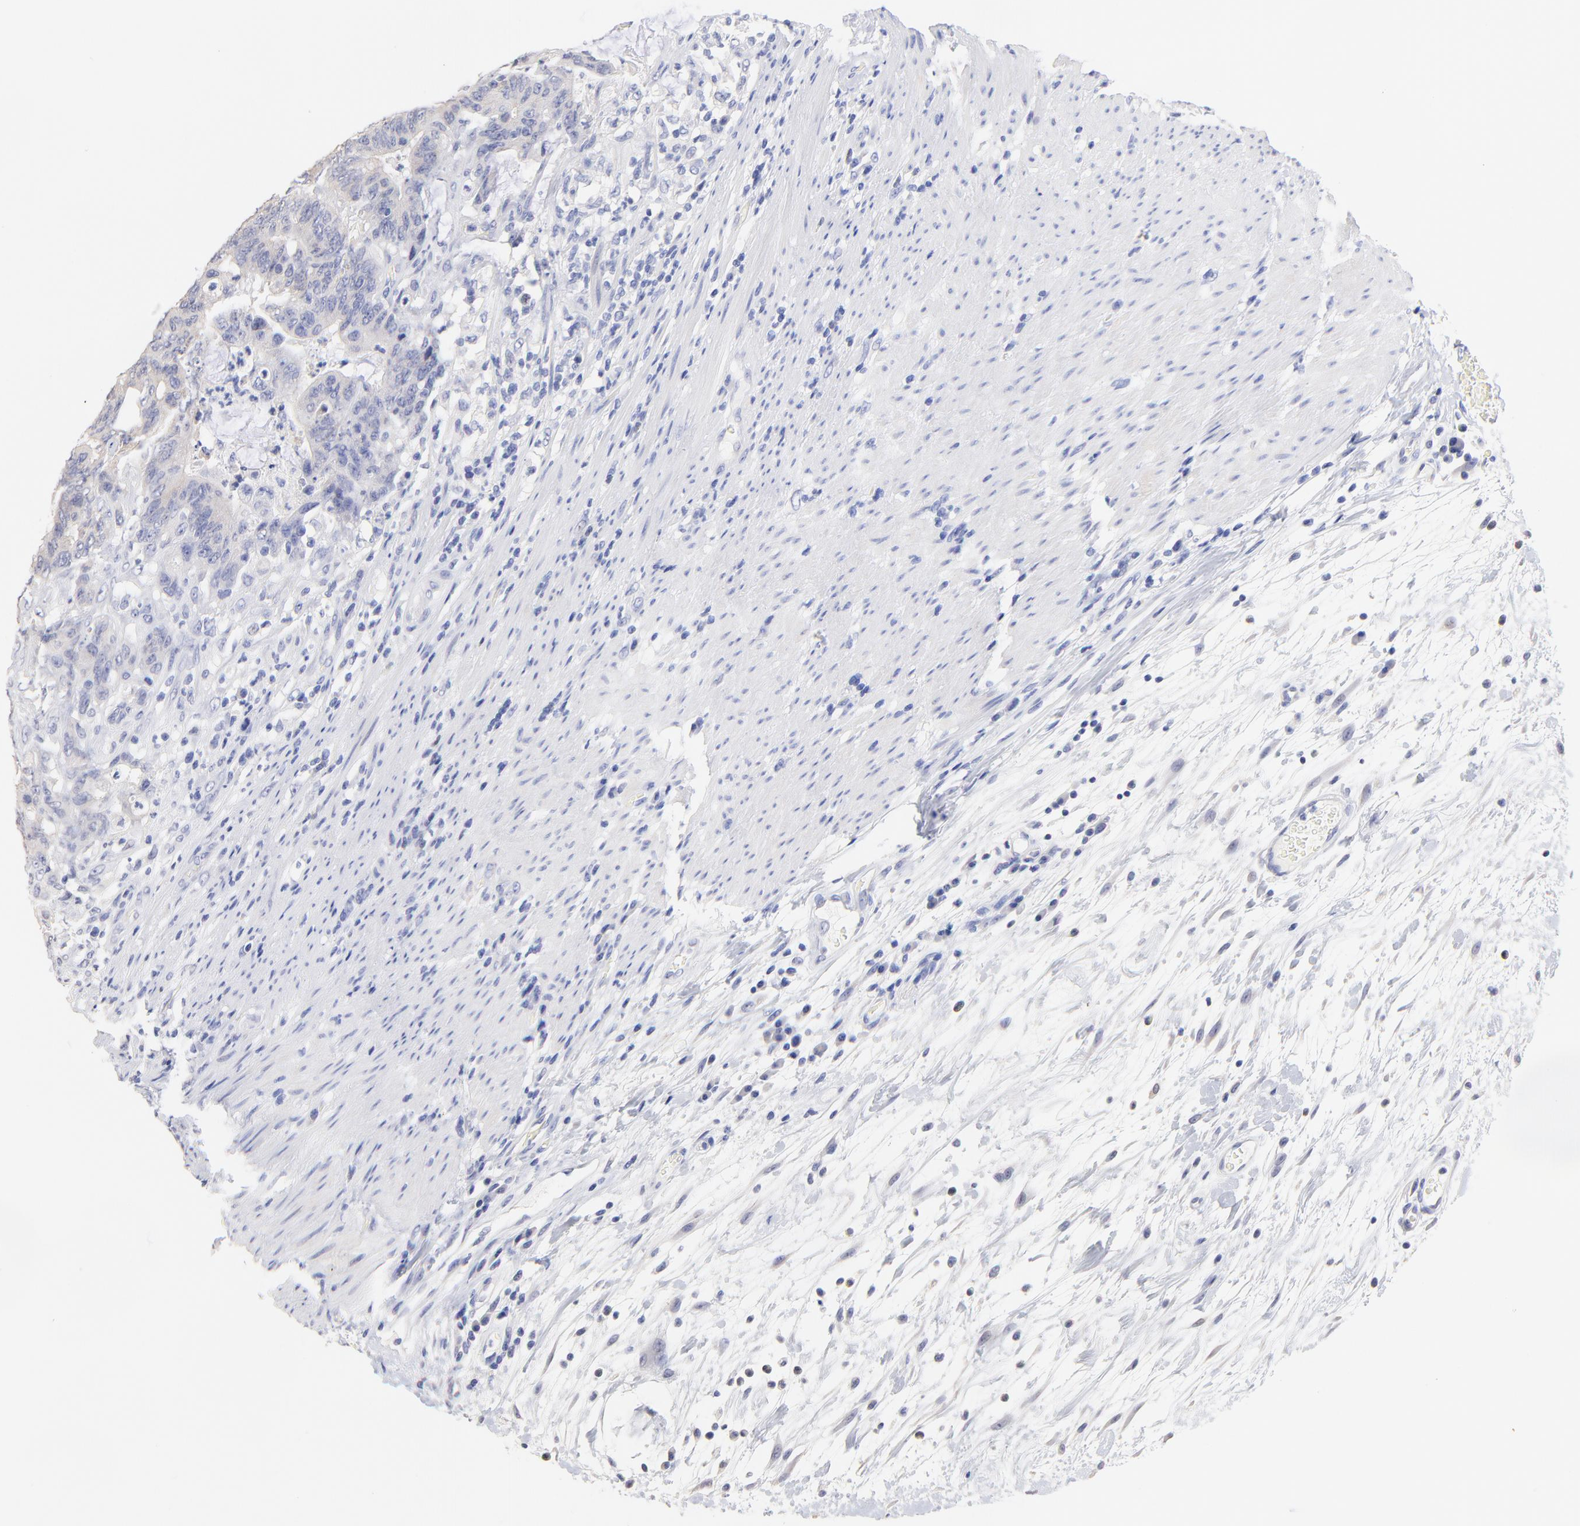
{"staining": {"intensity": "negative", "quantity": "none", "location": "none"}, "tissue": "colorectal cancer", "cell_type": "Tumor cells", "image_type": "cancer", "snomed": [{"axis": "morphology", "description": "Adenocarcinoma, NOS"}, {"axis": "topography", "description": "Colon"}], "caption": "Immunohistochemistry photomicrograph of human colorectal adenocarcinoma stained for a protein (brown), which displays no expression in tumor cells.", "gene": "CFAP57", "patient": {"sex": "male", "age": 54}}